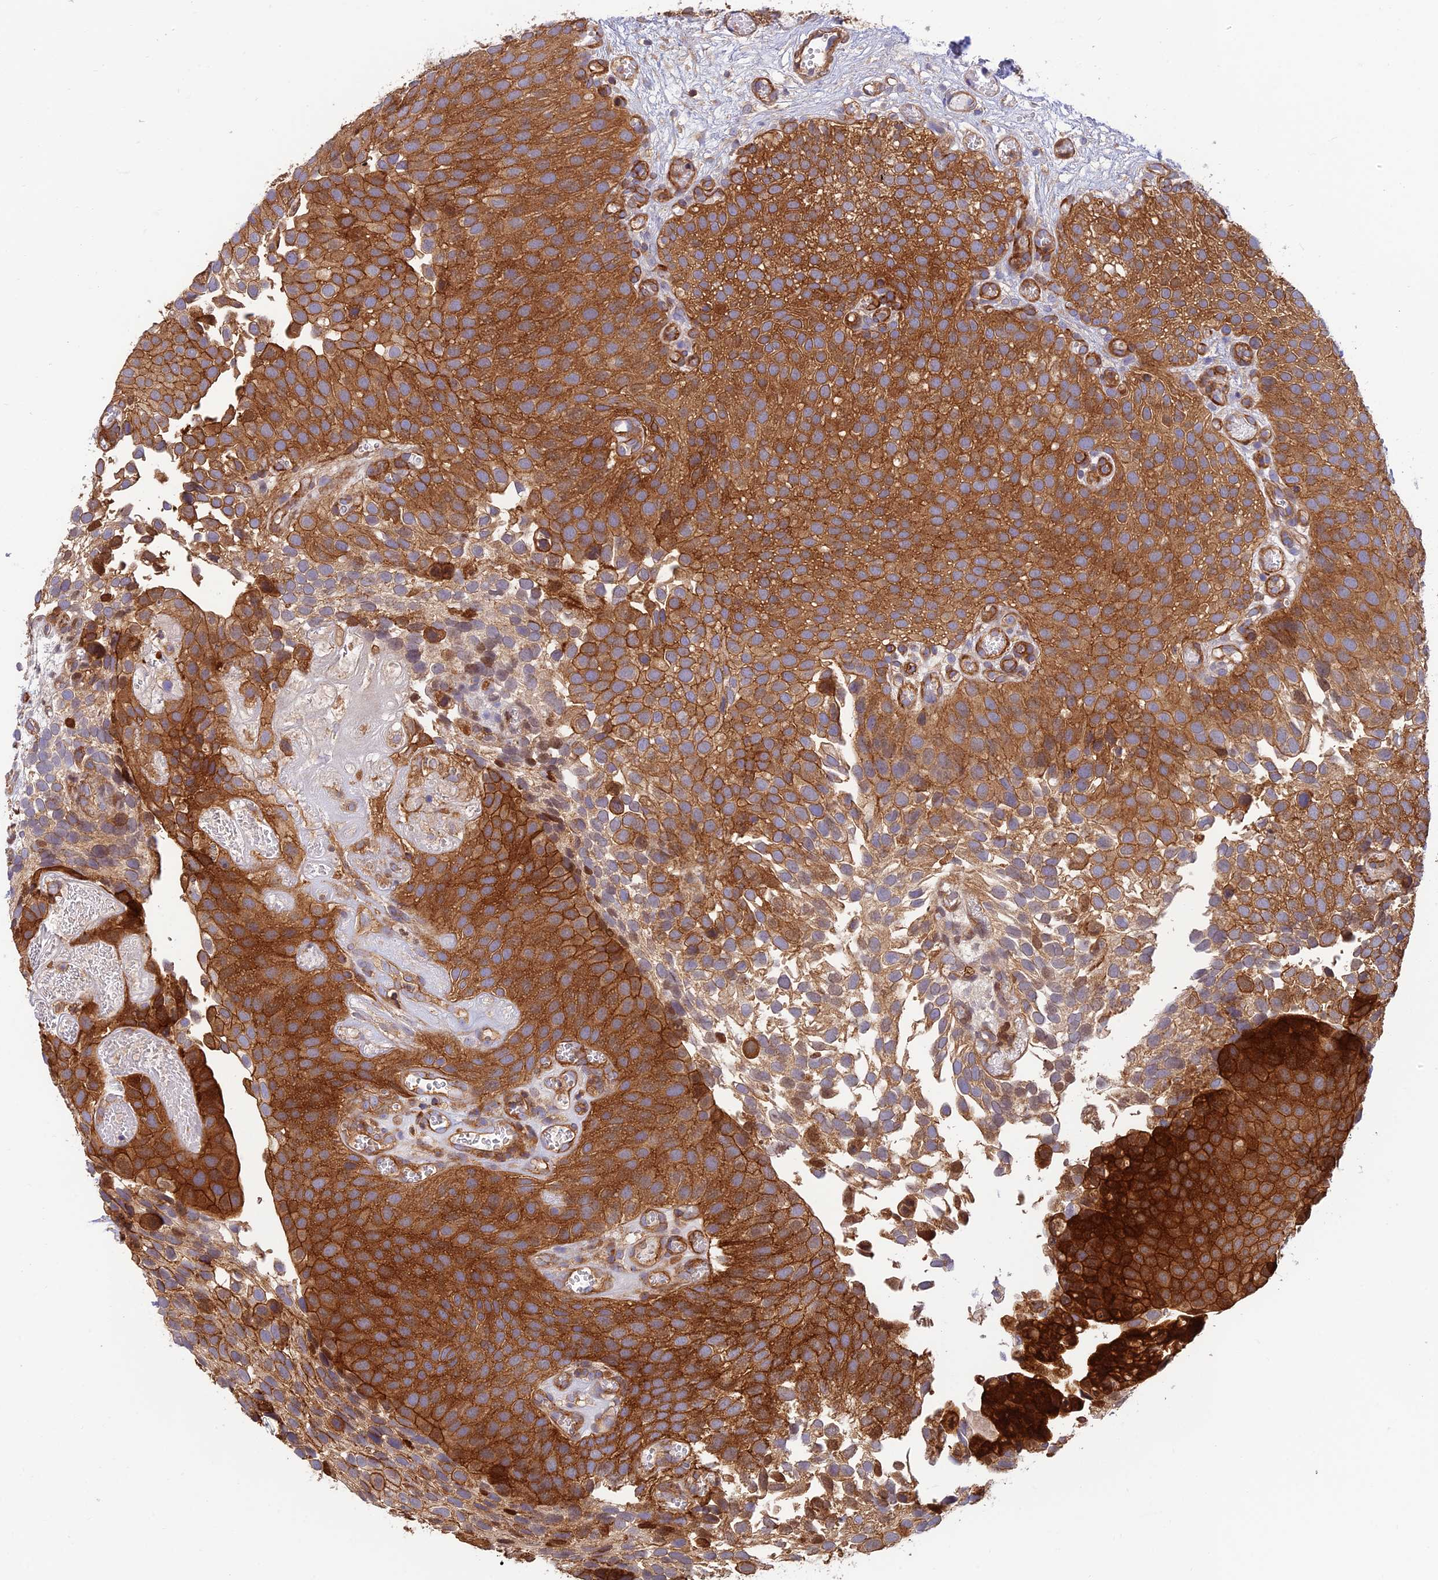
{"staining": {"intensity": "strong", "quantity": ">75%", "location": "cytoplasmic/membranous"}, "tissue": "urothelial cancer", "cell_type": "Tumor cells", "image_type": "cancer", "snomed": [{"axis": "morphology", "description": "Urothelial carcinoma, Low grade"}, {"axis": "topography", "description": "Urinary bladder"}], "caption": "This image displays urothelial cancer stained with immunohistochemistry to label a protein in brown. The cytoplasmic/membranous of tumor cells show strong positivity for the protein. Nuclei are counter-stained blue.", "gene": "PPP1R12C", "patient": {"sex": "male", "age": 89}}